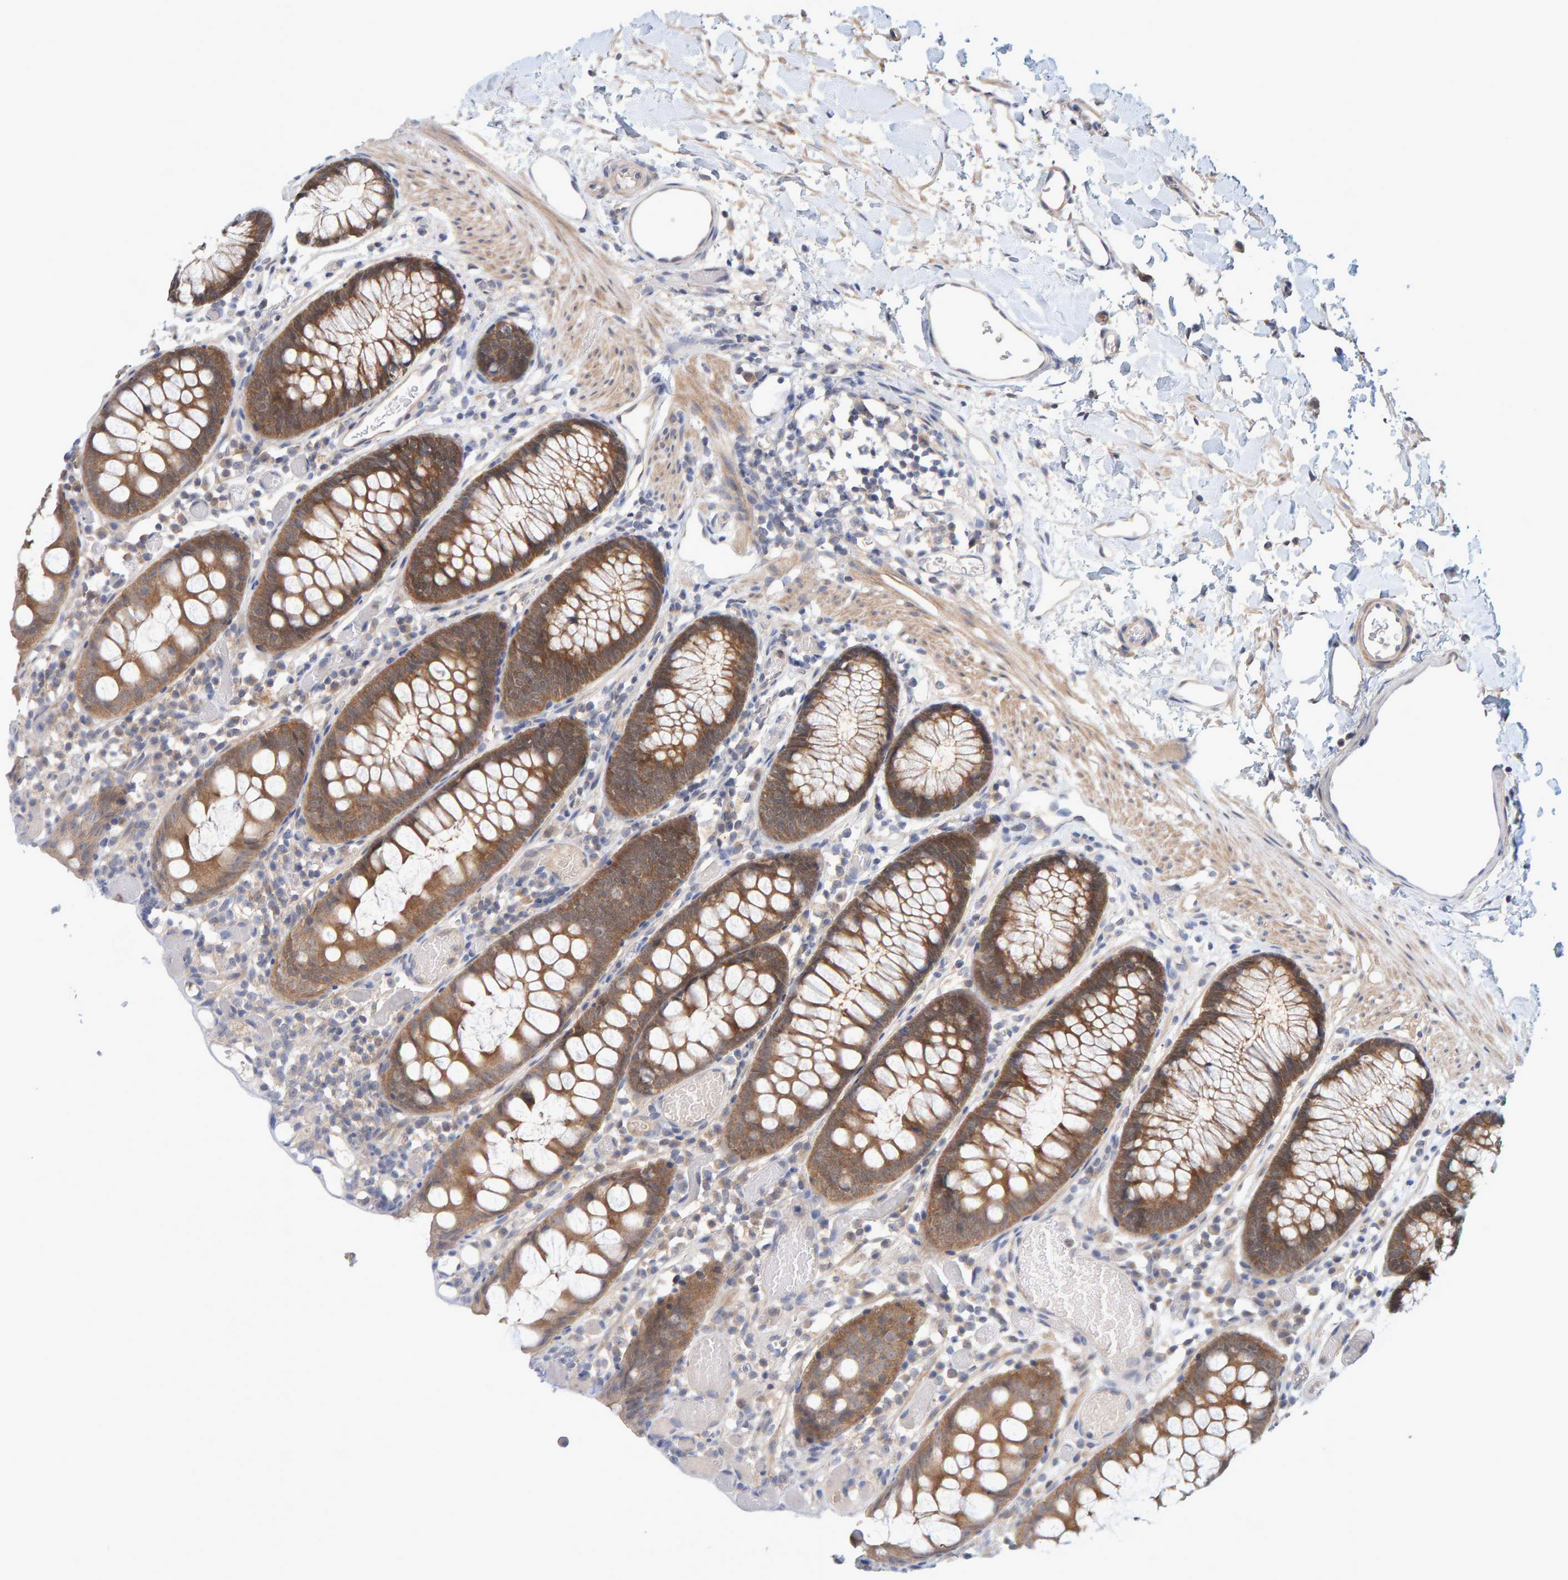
{"staining": {"intensity": "moderate", "quantity": ">75%", "location": "cytoplasmic/membranous"}, "tissue": "colon", "cell_type": "Endothelial cells", "image_type": "normal", "snomed": [{"axis": "morphology", "description": "Normal tissue, NOS"}, {"axis": "topography", "description": "Colon"}], "caption": "Colon stained for a protein demonstrates moderate cytoplasmic/membranous positivity in endothelial cells.", "gene": "TATDN1", "patient": {"sex": "male", "age": 14}}